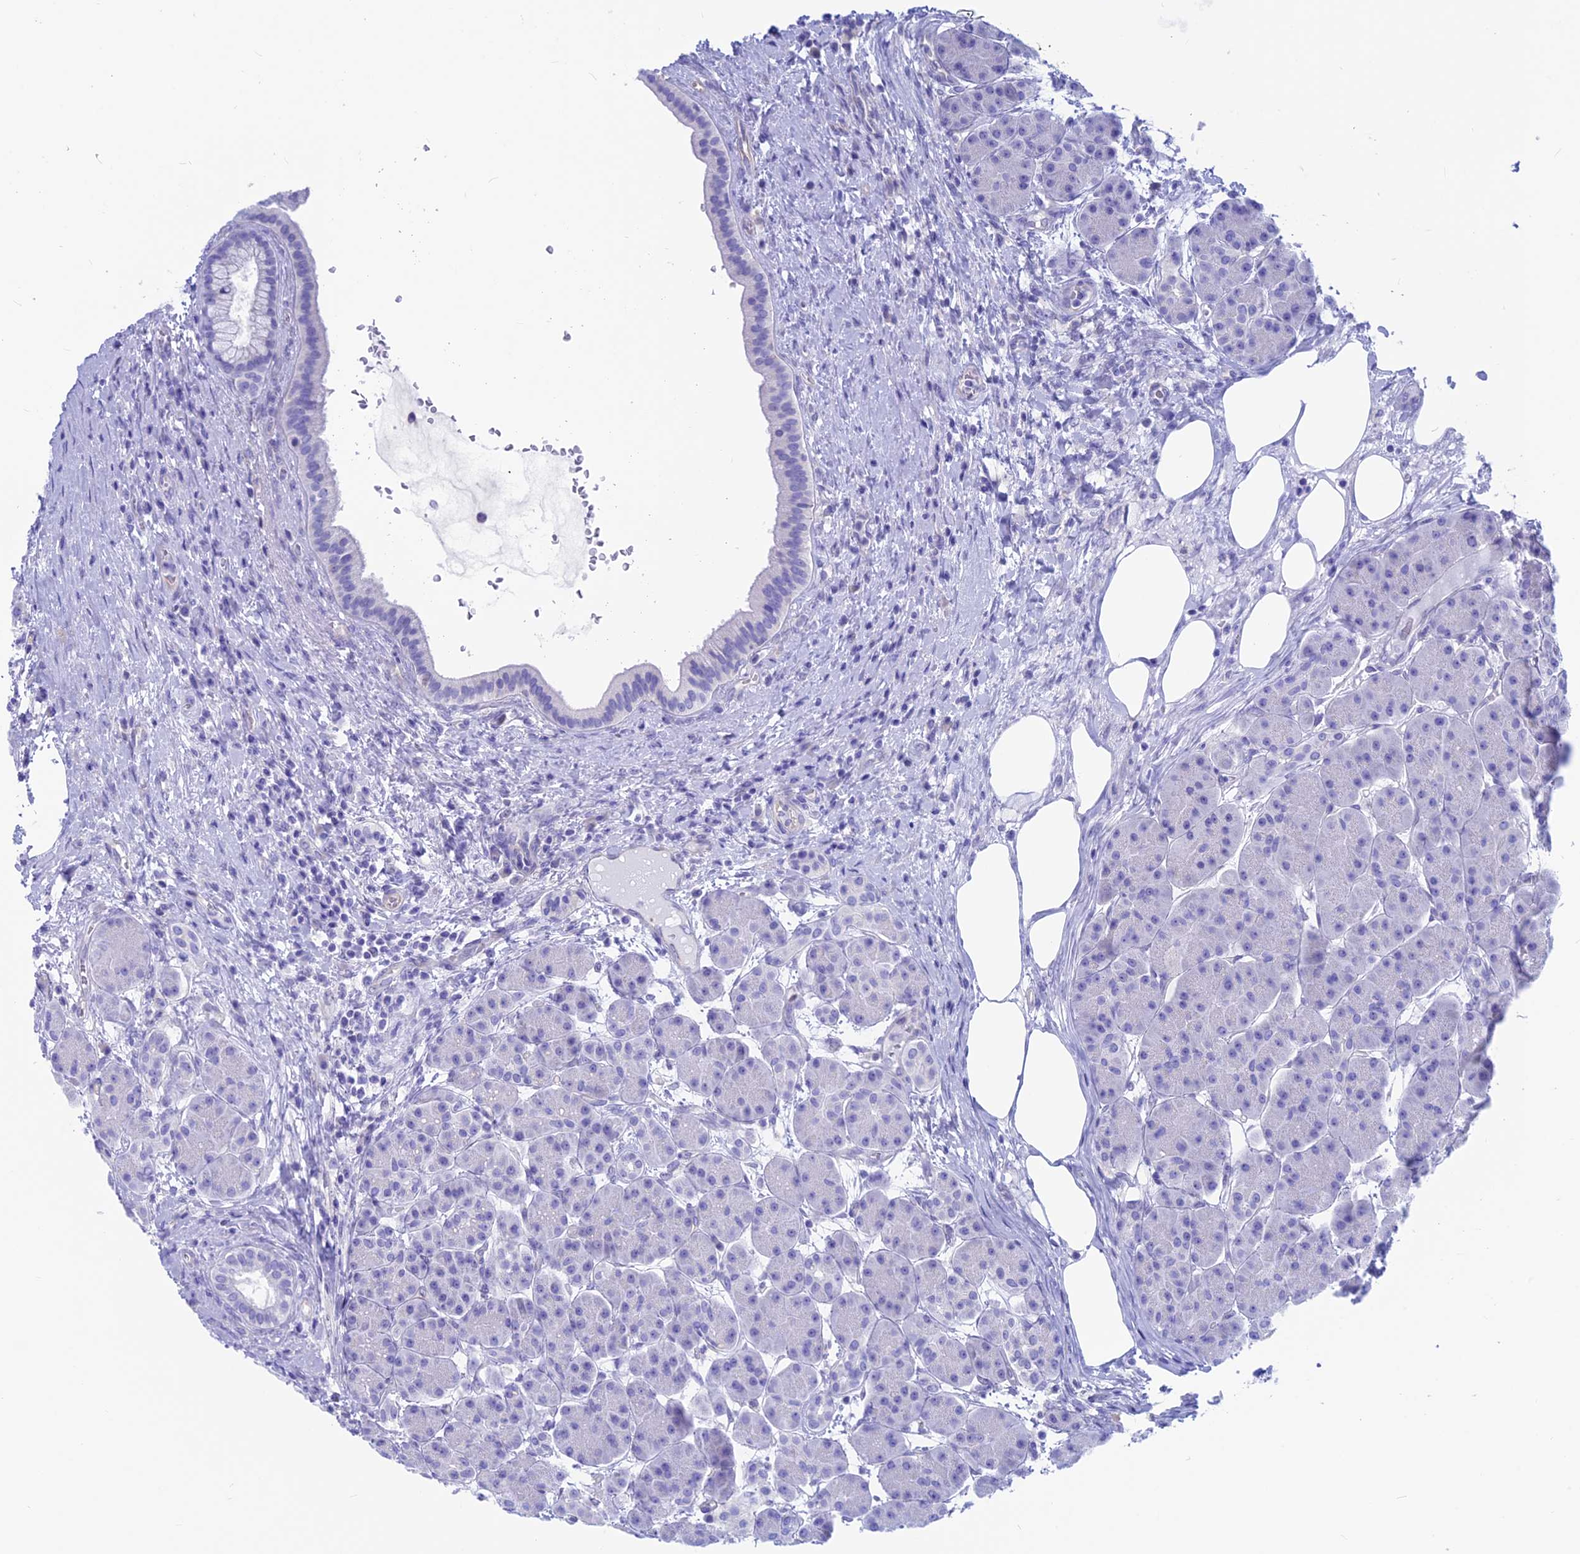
{"staining": {"intensity": "negative", "quantity": "none", "location": "none"}, "tissue": "pancreas", "cell_type": "Exocrine glandular cells", "image_type": "normal", "snomed": [{"axis": "morphology", "description": "Normal tissue, NOS"}, {"axis": "topography", "description": "Pancreas"}], "caption": "Immunohistochemistry micrograph of benign human pancreas stained for a protein (brown), which reveals no positivity in exocrine glandular cells.", "gene": "GNGT2", "patient": {"sex": "male", "age": 63}}